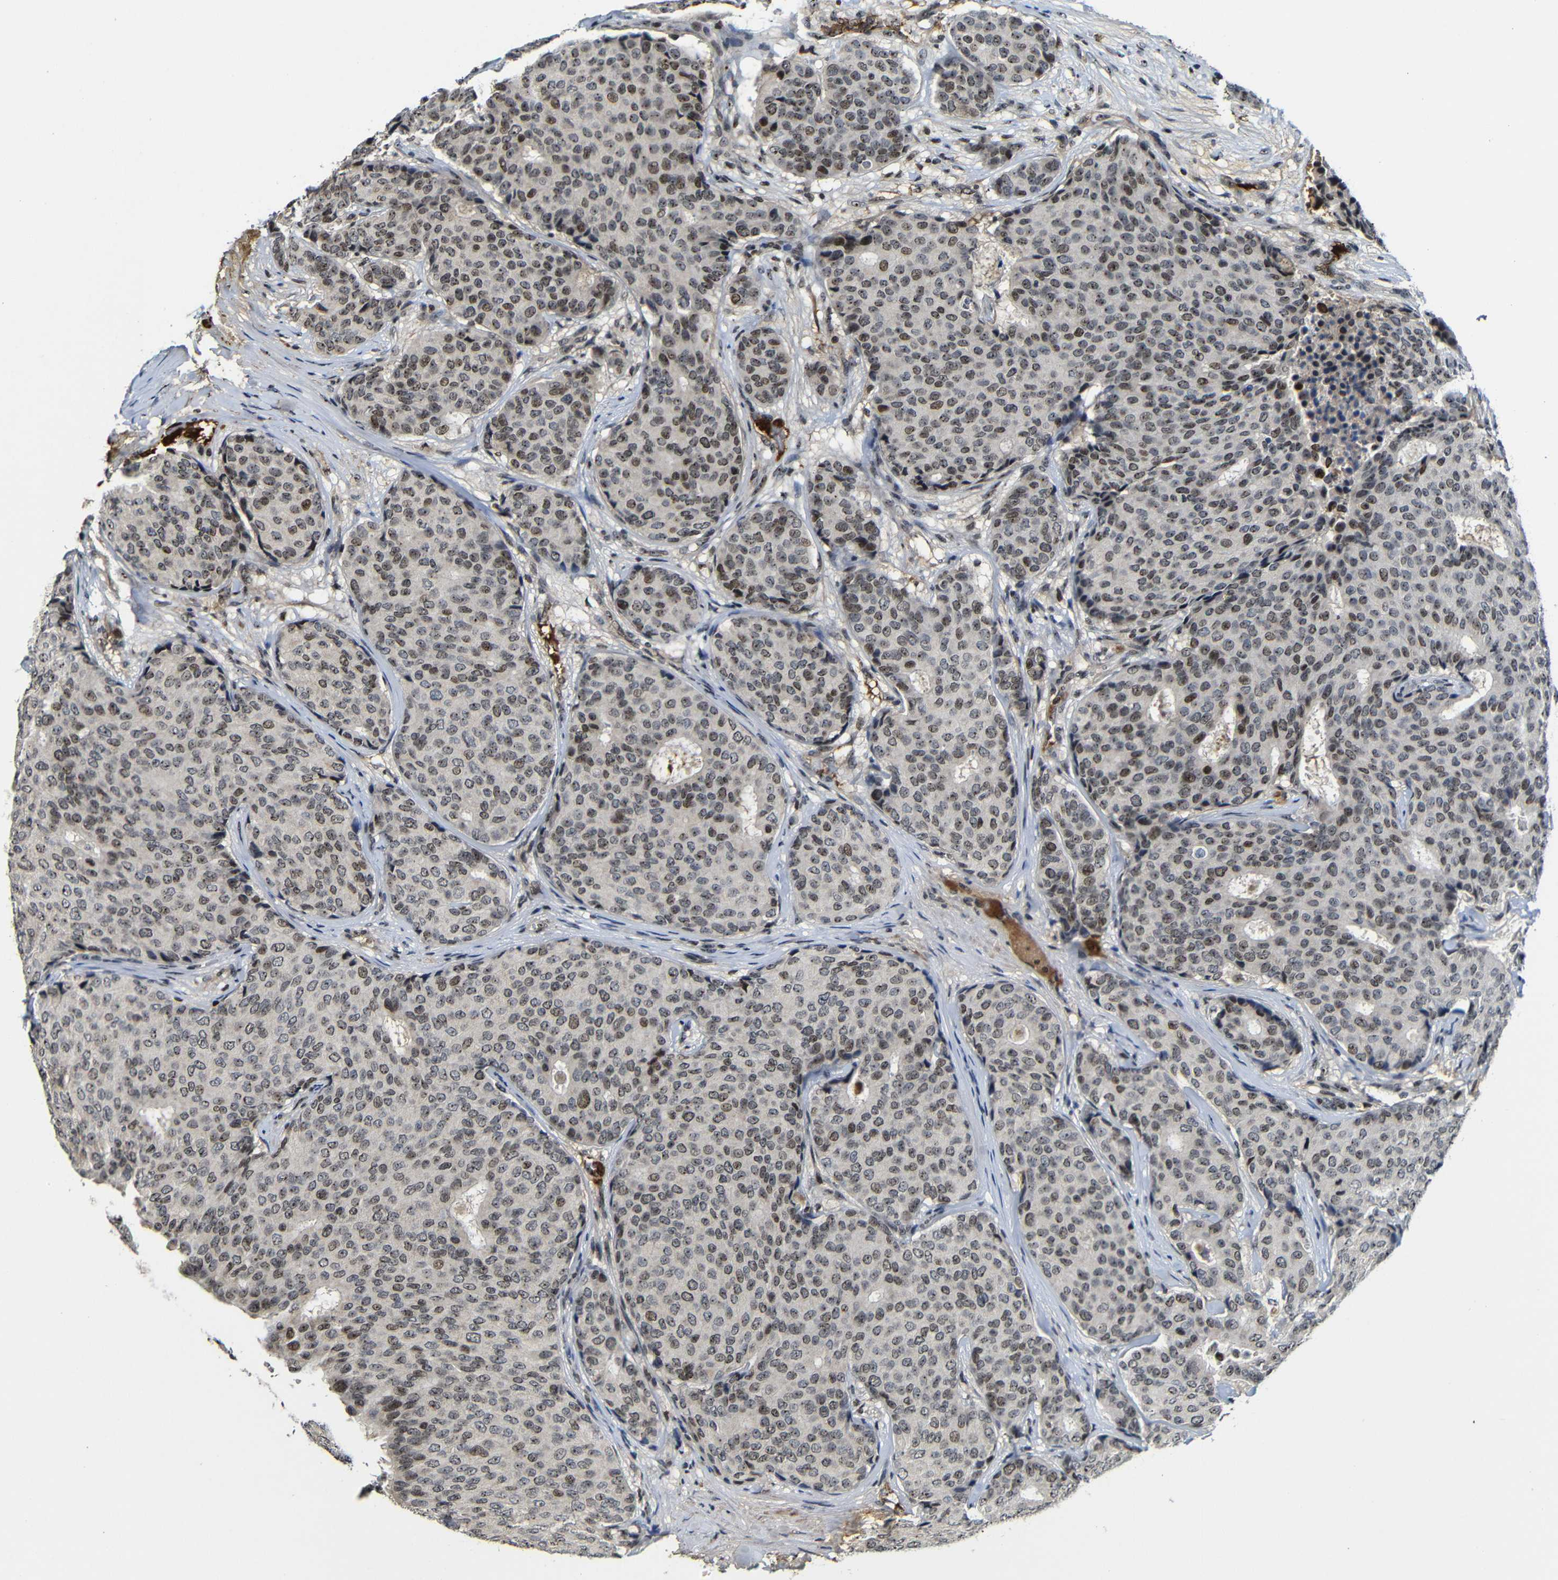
{"staining": {"intensity": "moderate", "quantity": "25%-75%", "location": "nuclear"}, "tissue": "breast cancer", "cell_type": "Tumor cells", "image_type": "cancer", "snomed": [{"axis": "morphology", "description": "Duct carcinoma"}, {"axis": "topography", "description": "Breast"}], "caption": "The photomicrograph reveals immunohistochemical staining of breast cancer (invasive ductal carcinoma). There is moderate nuclear positivity is appreciated in approximately 25%-75% of tumor cells. Using DAB (brown) and hematoxylin (blue) stains, captured at high magnification using brightfield microscopy.", "gene": "MYC", "patient": {"sex": "female", "age": 75}}